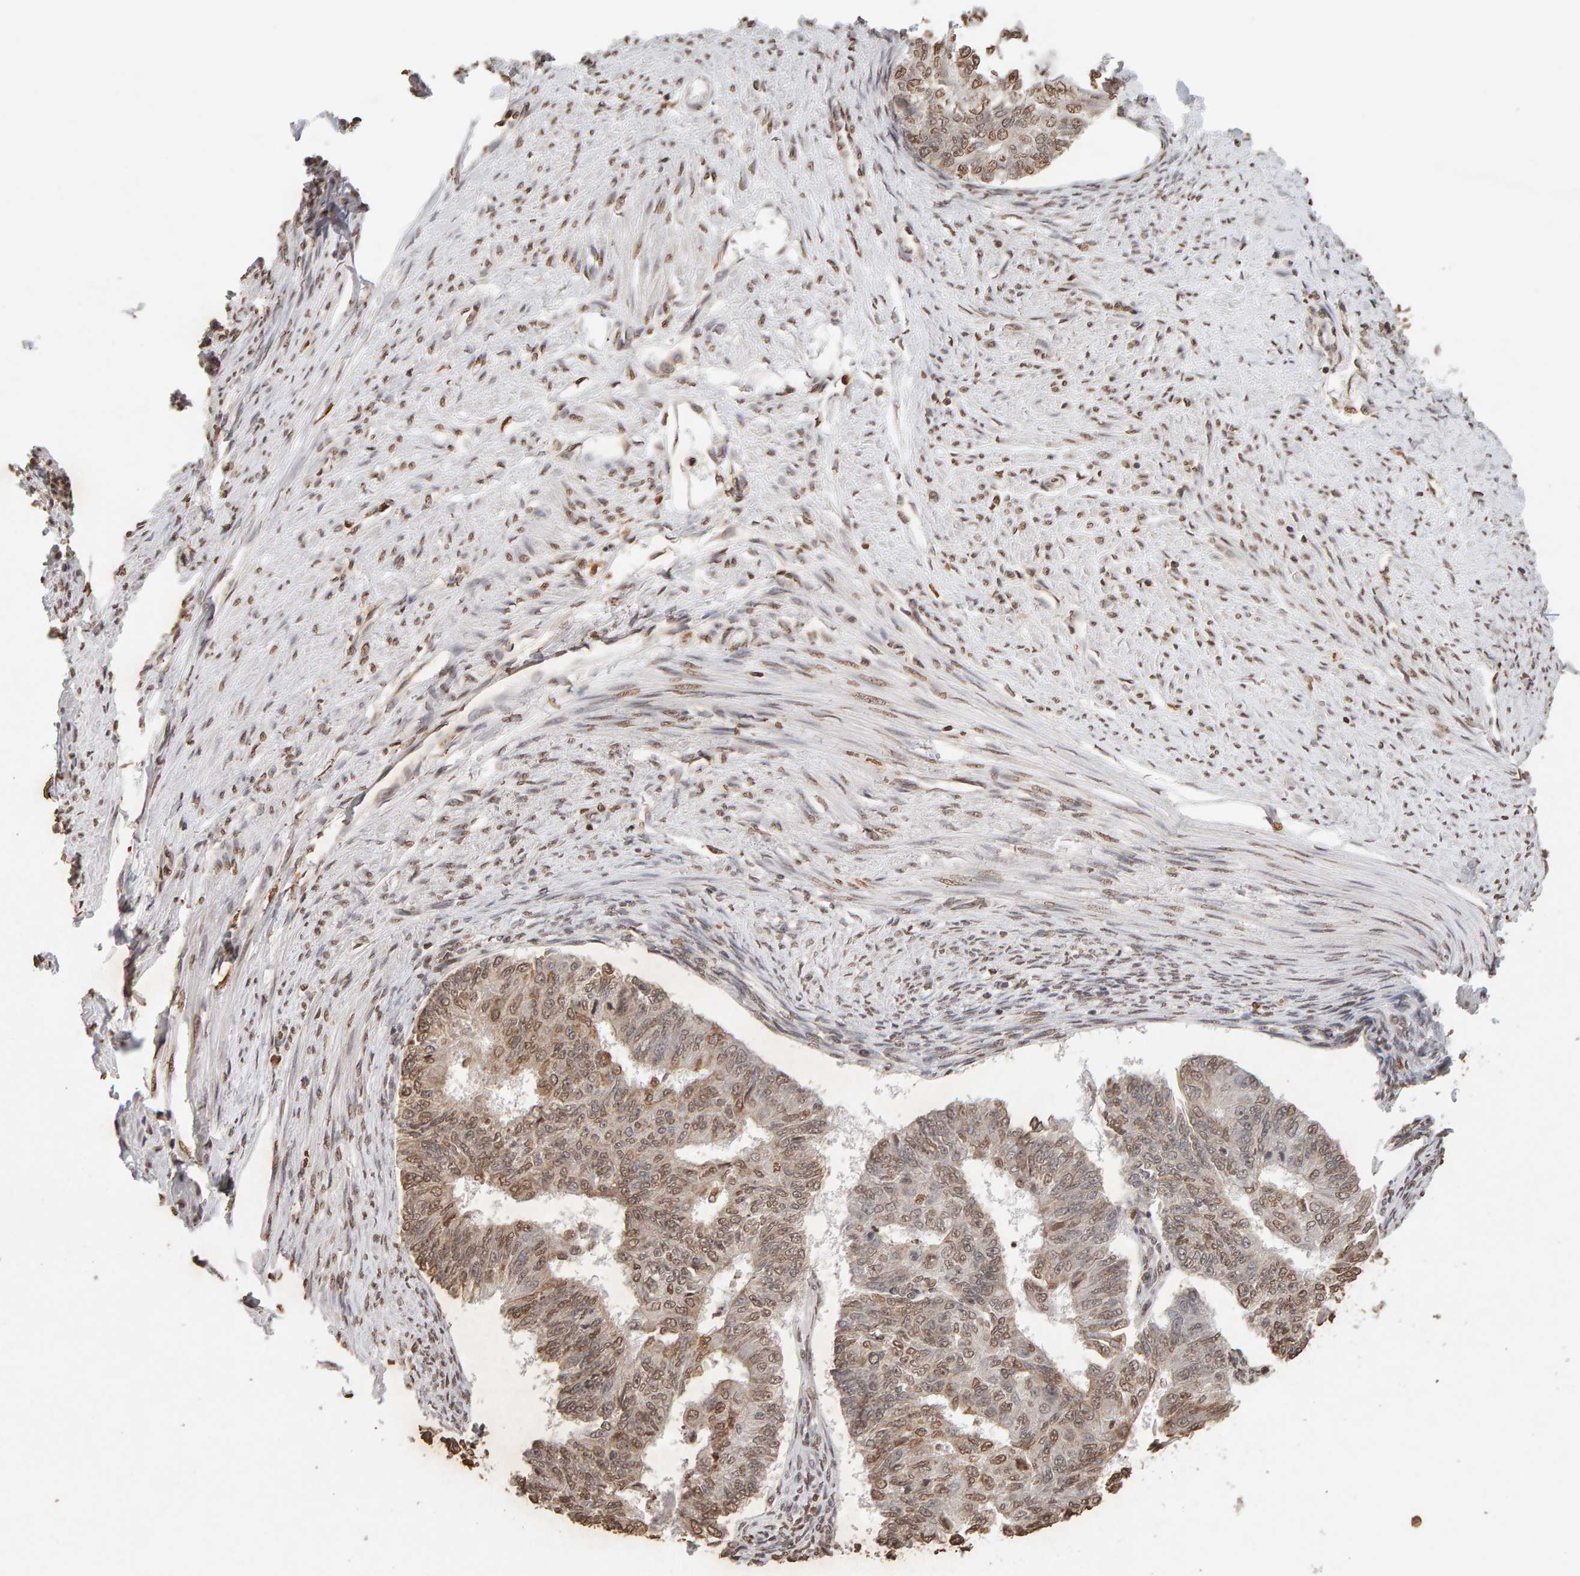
{"staining": {"intensity": "moderate", "quantity": ">75%", "location": "nuclear"}, "tissue": "endometrial cancer", "cell_type": "Tumor cells", "image_type": "cancer", "snomed": [{"axis": "morphology", "description": "Adenocarcinoma, NOS"}, {"axis": "topography", "description": "Endometrium"}], "caption": "This is an image of IHC staining of endometrial cancer (adenocarcinoma), which shows moderate positivity in the nuclear of tumor cells.", "gene": "DNAJB5", "patient": {"sex": "female", "age": 32}}